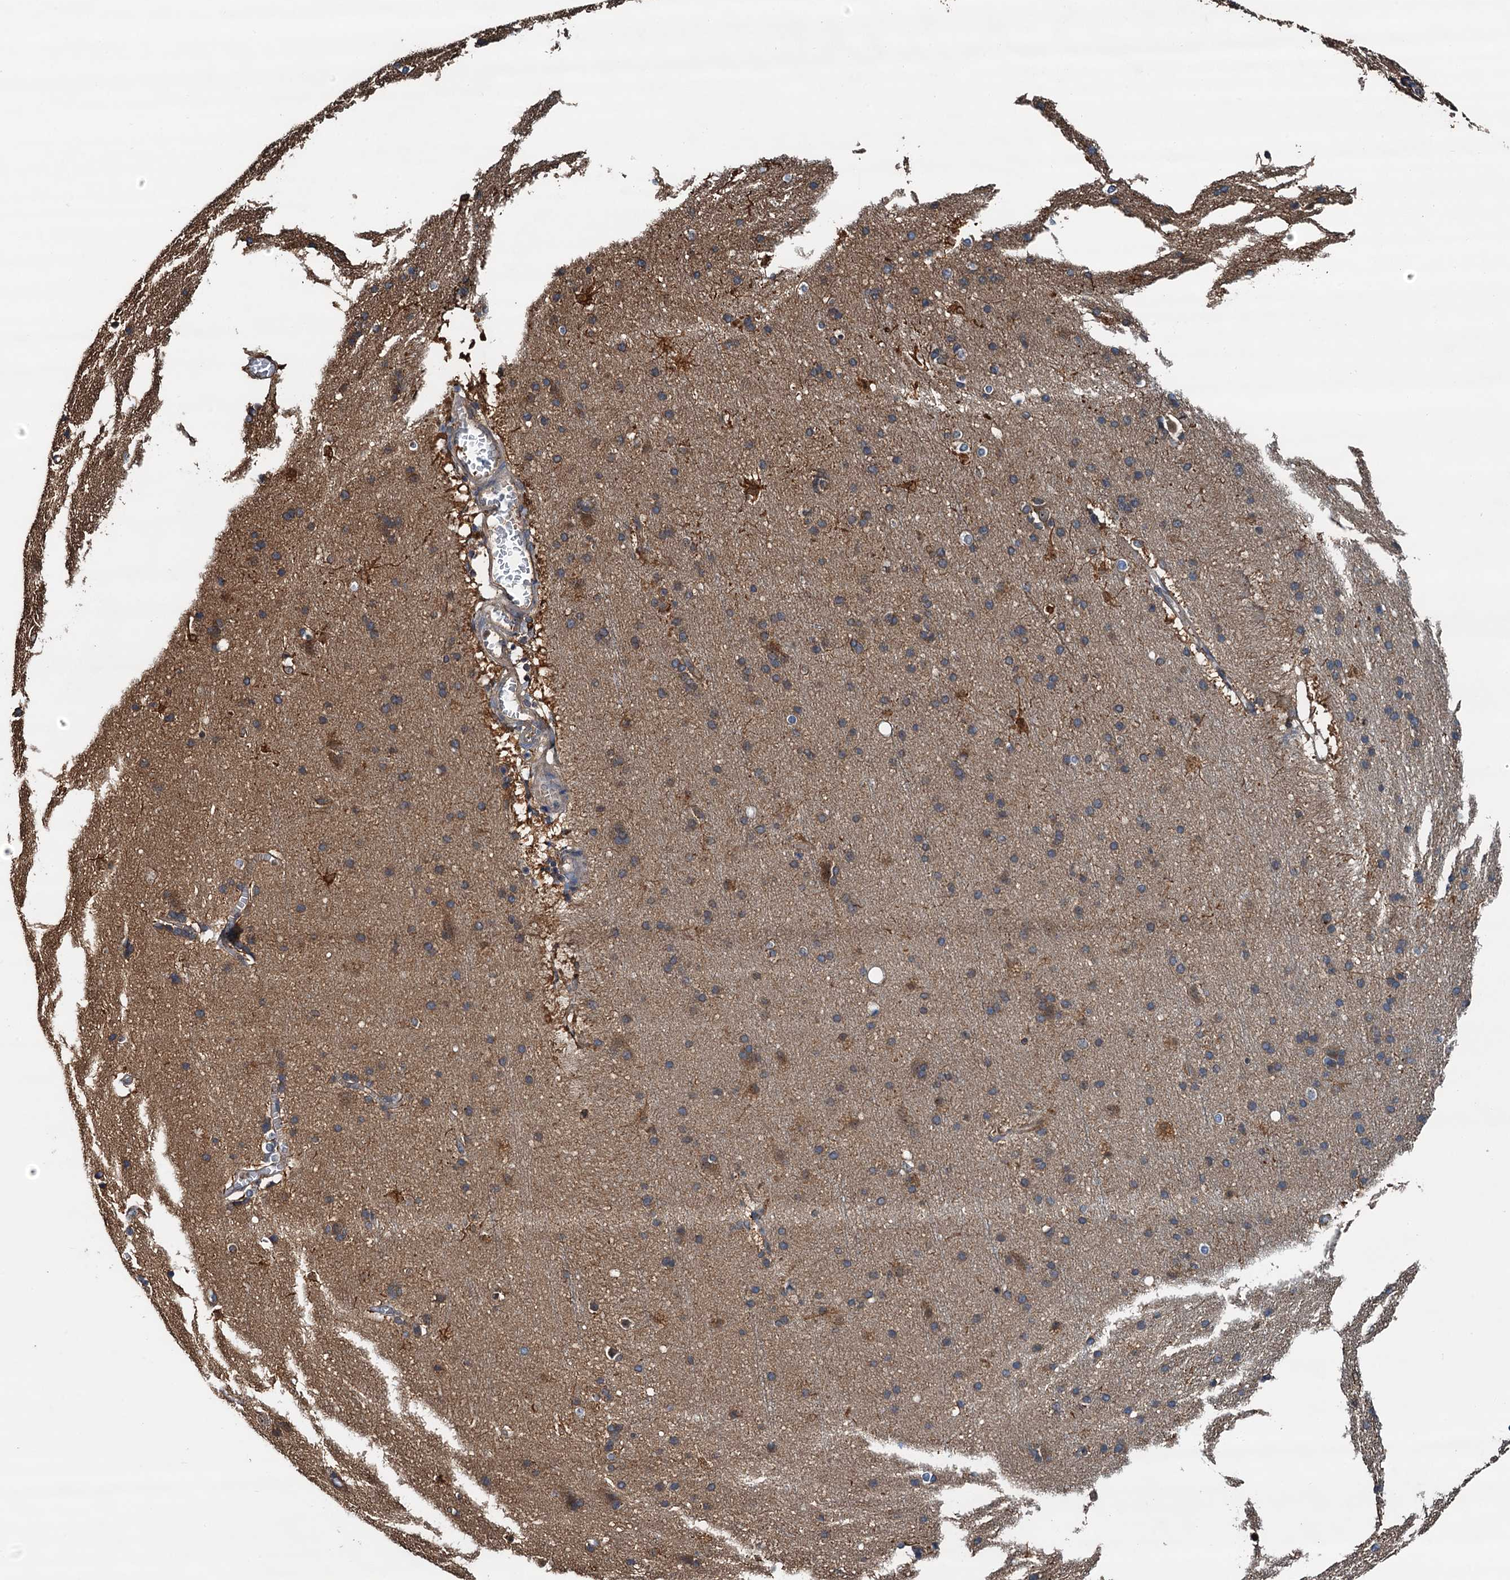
{"staining": {"intensity": "moderate", "quantity": ">75%", "location": "cytoplasmic/membranous"}, "tissue": "cerebral cortex", "cell_type": "Endothelial cells", "image_type": "normal", "snomed": [{"axis": "morphology", "description": "Normal tissue, NOS"}, {"axis": "topography", "description": "Cerebral cortex"}], "caption": "Endothelial cells exhibit medium levels of moderate cytoplasmic/membranous expression in approximately >75% of cells in normal human cerebral cortex.", "gene": "USP6NL", "patient": {"sex": "male", "age": 54}}